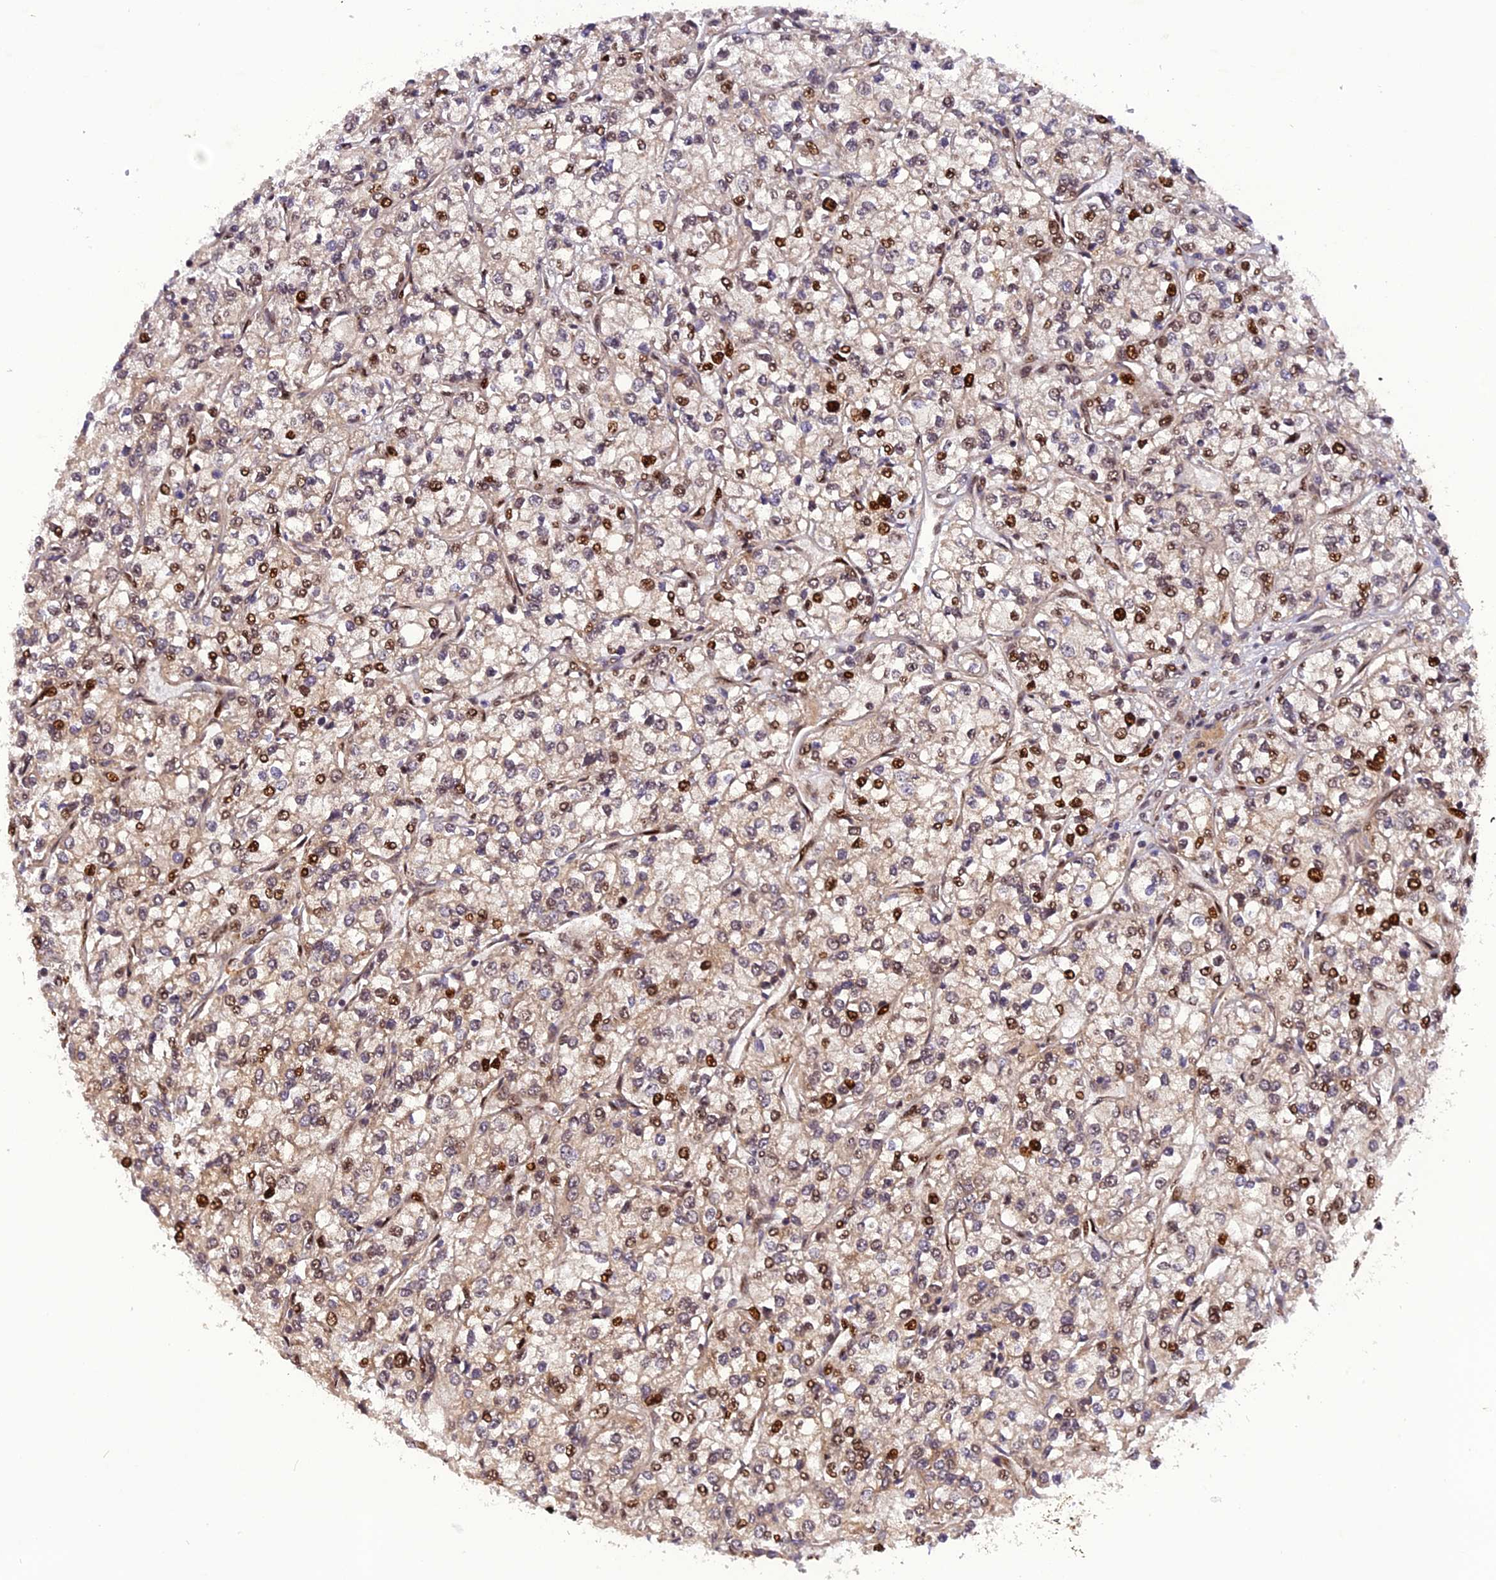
{"staining": {"intensity": "moderate", "quantity": "25%-75%", "location": "nuclear"}, "tissue": "renal cancer", "cell_type": "Tumor cells", "image_type": "cancer", "snomed": [{"axis": "morphology", "description": "Adenocarcinoma, NOS"}, {"axis": "topography", "description": "Kidney"}], "caption": "High-power microscopy captured an immunohistochemistry image of adenocarcinoma (renal), revealing moderate nuclear positivity in approximately 25%-75% of tumor cells. Nuclei are stained in blue.", "gene": "MICALL1", "patient": {"sex": "male", "age": 80}}